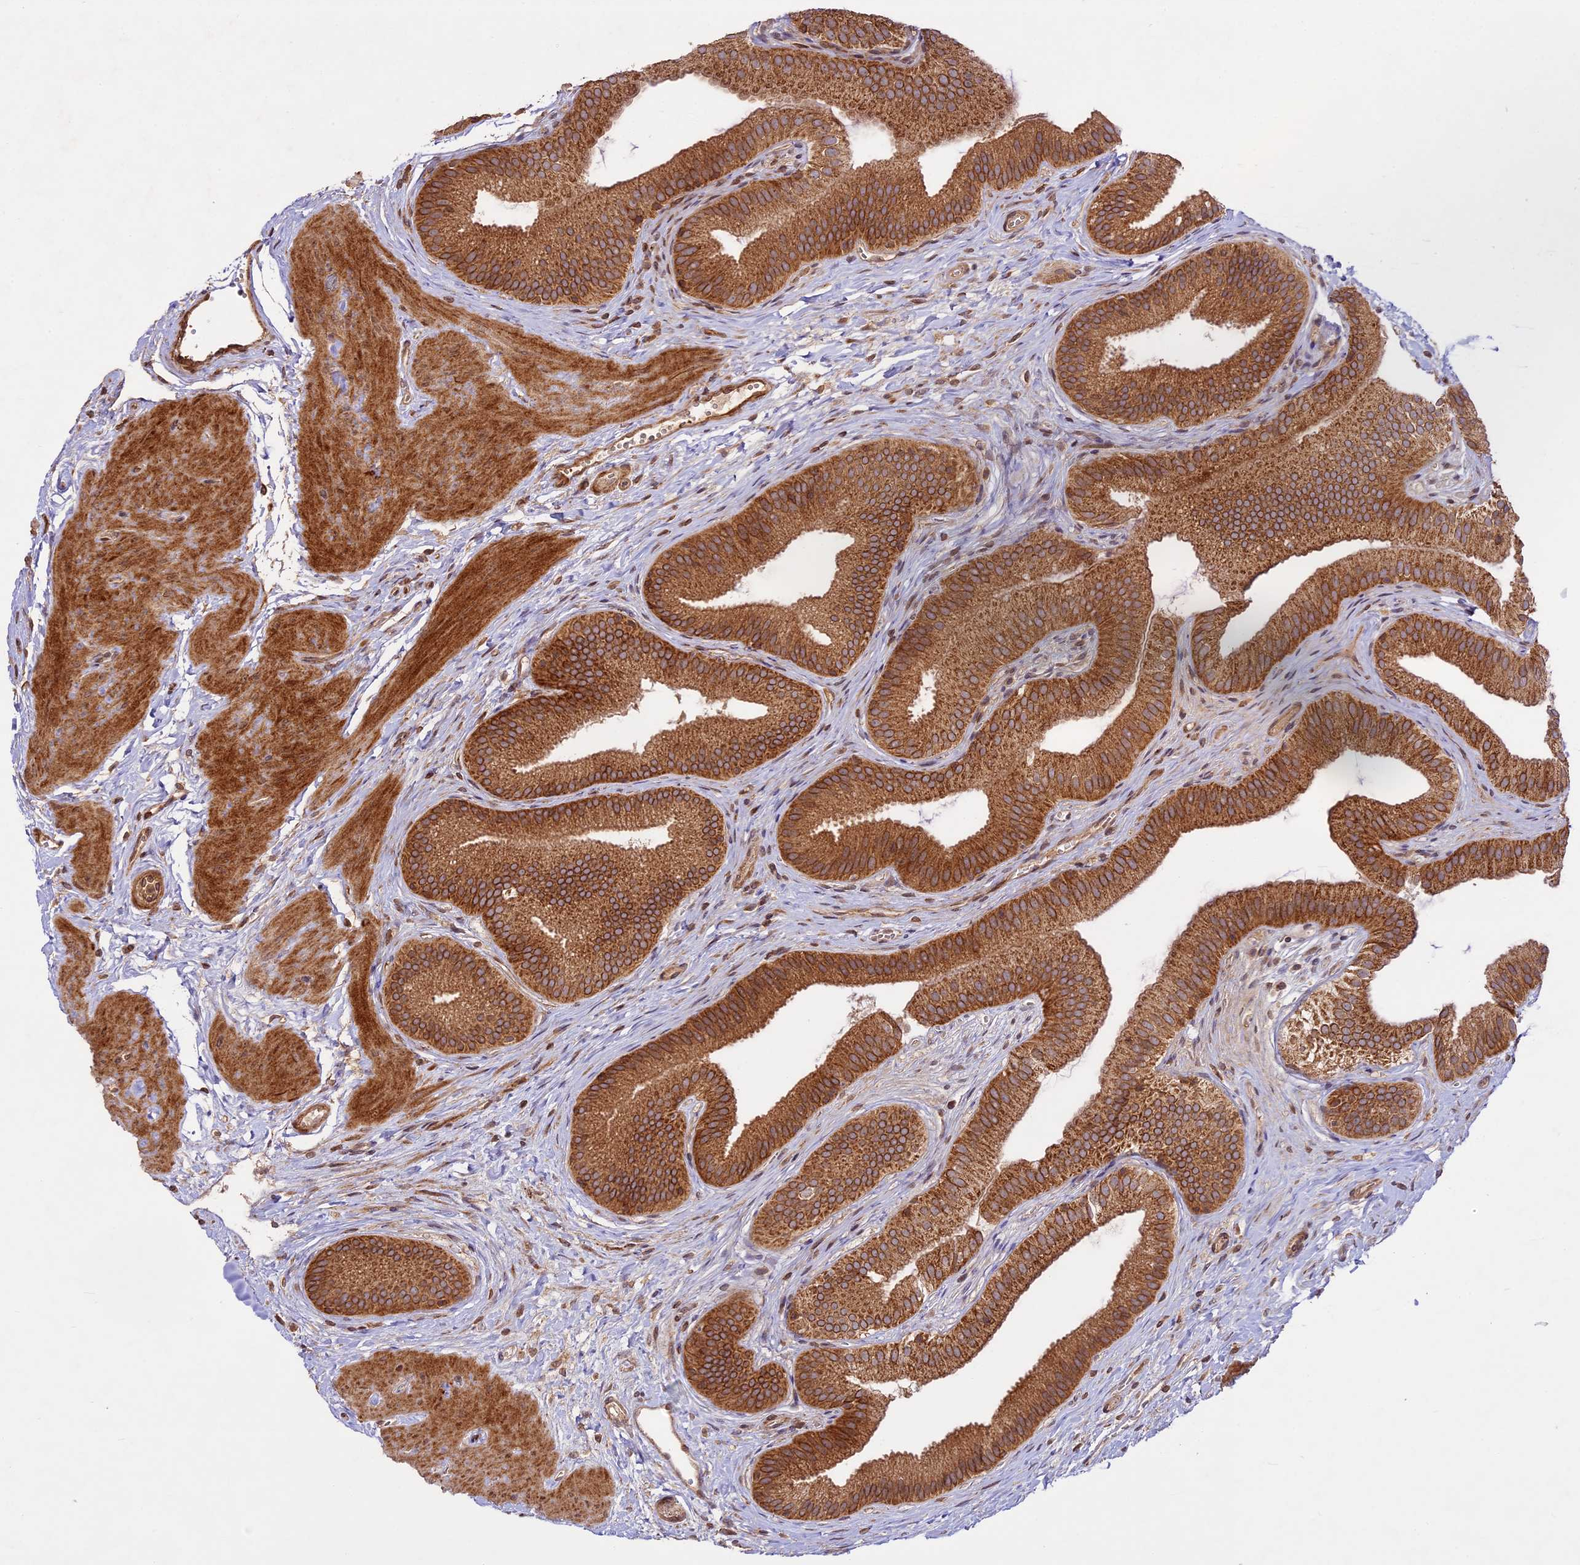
{"staining": {"intensity": "moderate", "quantity": ">75%", "location": "cytoplasmic/membranous,nuclear"}, "tissue": "gallbladder", "cell_type": "Glandular cells", "image_type": "normal", "snomed": [{"axis": "morphology", "description": "Normal tissue, NOS"}, {"axis": "topography", "description": "Gallbladder"}], "caption": "Protein expression analysis of benign gallbladder demonstrates moderate cytoplasmic/membranous,nuclear positivity in about >75% of glandular cells.", "gene": "DGKH", "patient": {"sex": "female", "age": 54}}